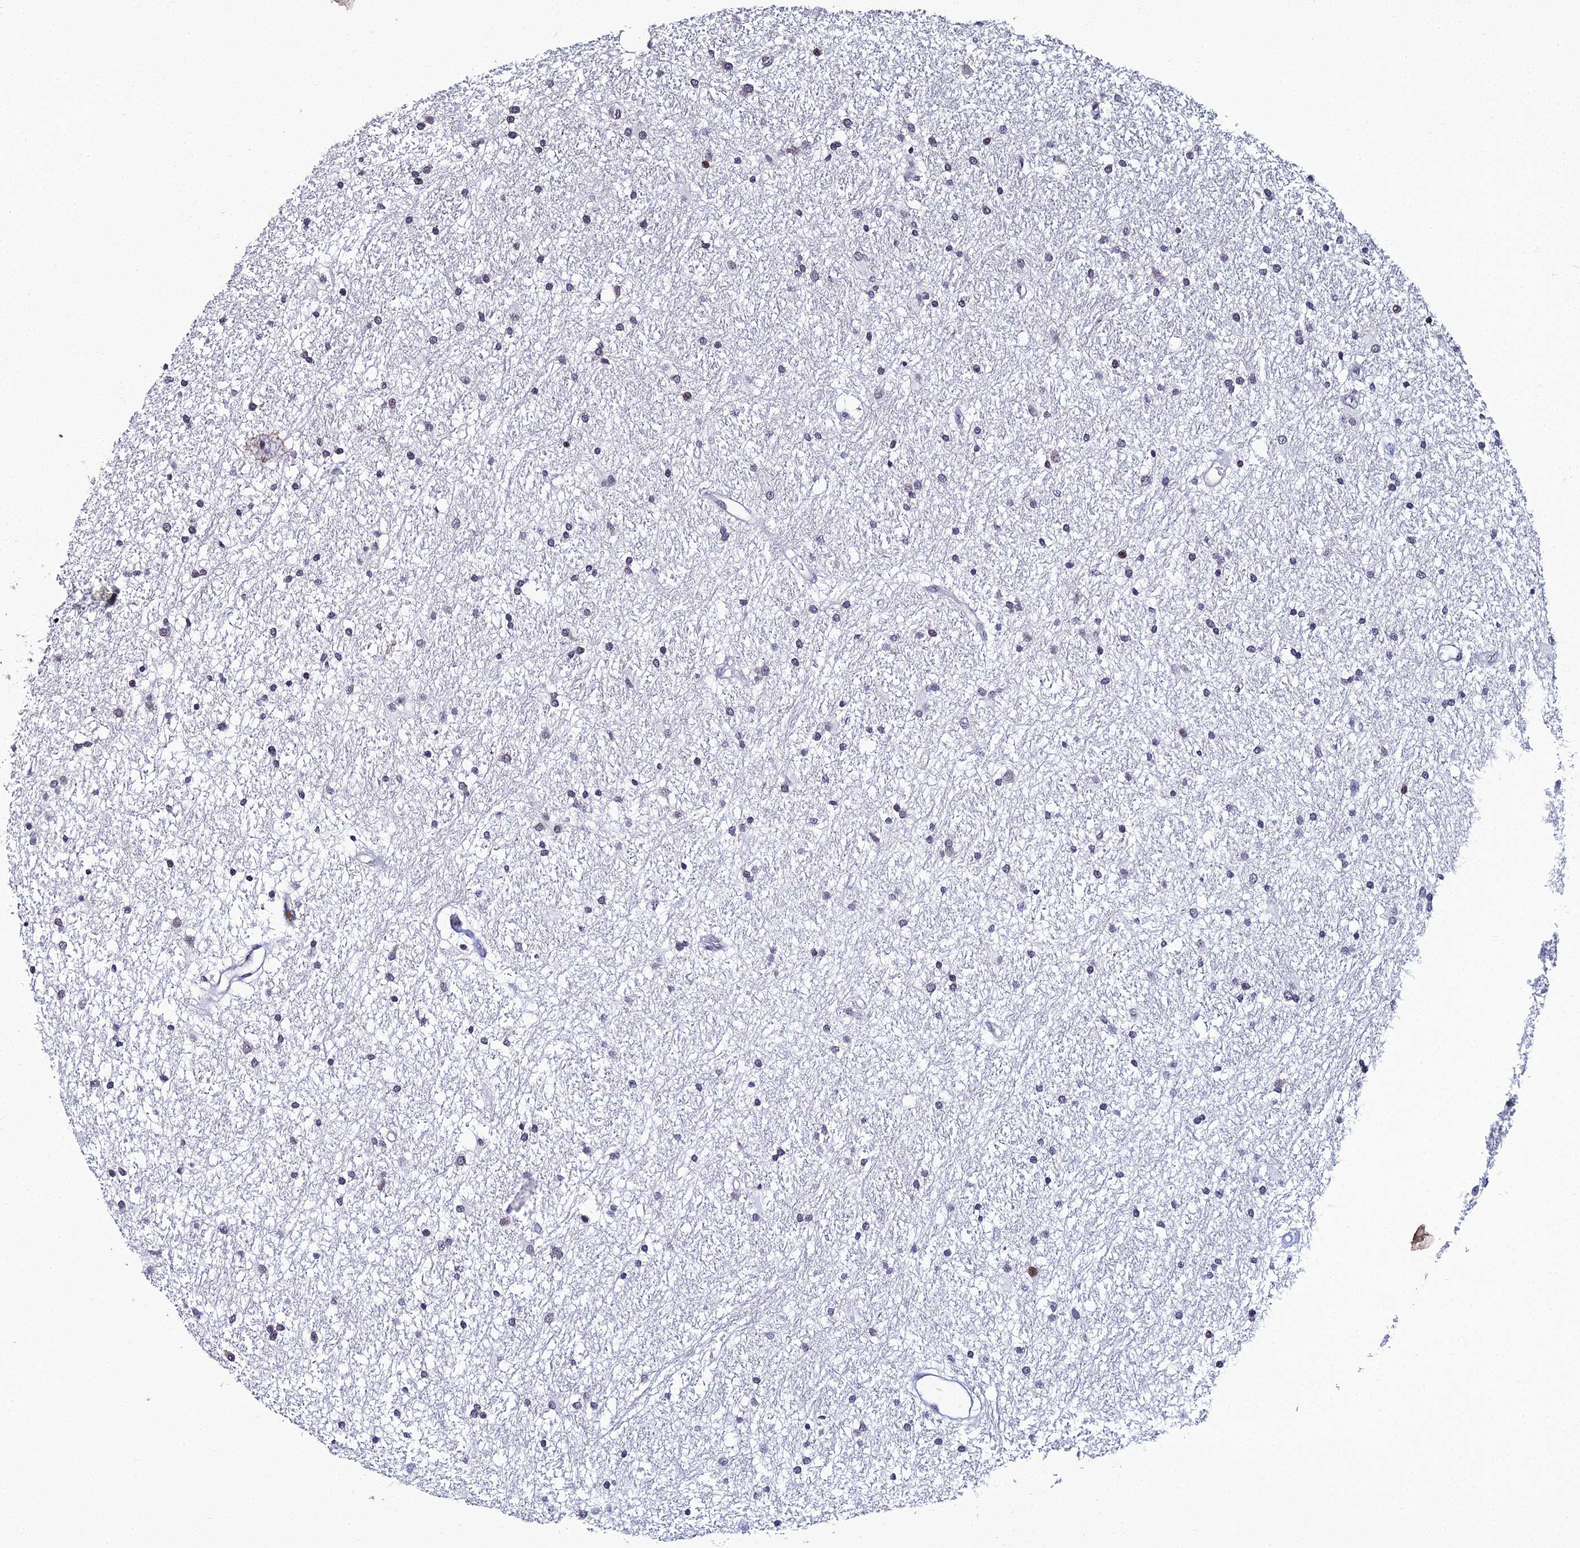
{"staining": {"intensity": "negative", "quantity": "none", "location": "none"}, "tissue": "glioma", "cell_type": "Tumor cells", "image_type": "cancer", "snomed": [{"axis": "morphology", "description": "Glioma, malignant, High grade"}, {"axis": "topography", "description": "Brain"}], "caption": "Micrograph shows no significant protein staining in tumor cells of high-grade glioma (malignant).", "gene": "TAF9B", "patient": {"sex": "male", "age": 77}}